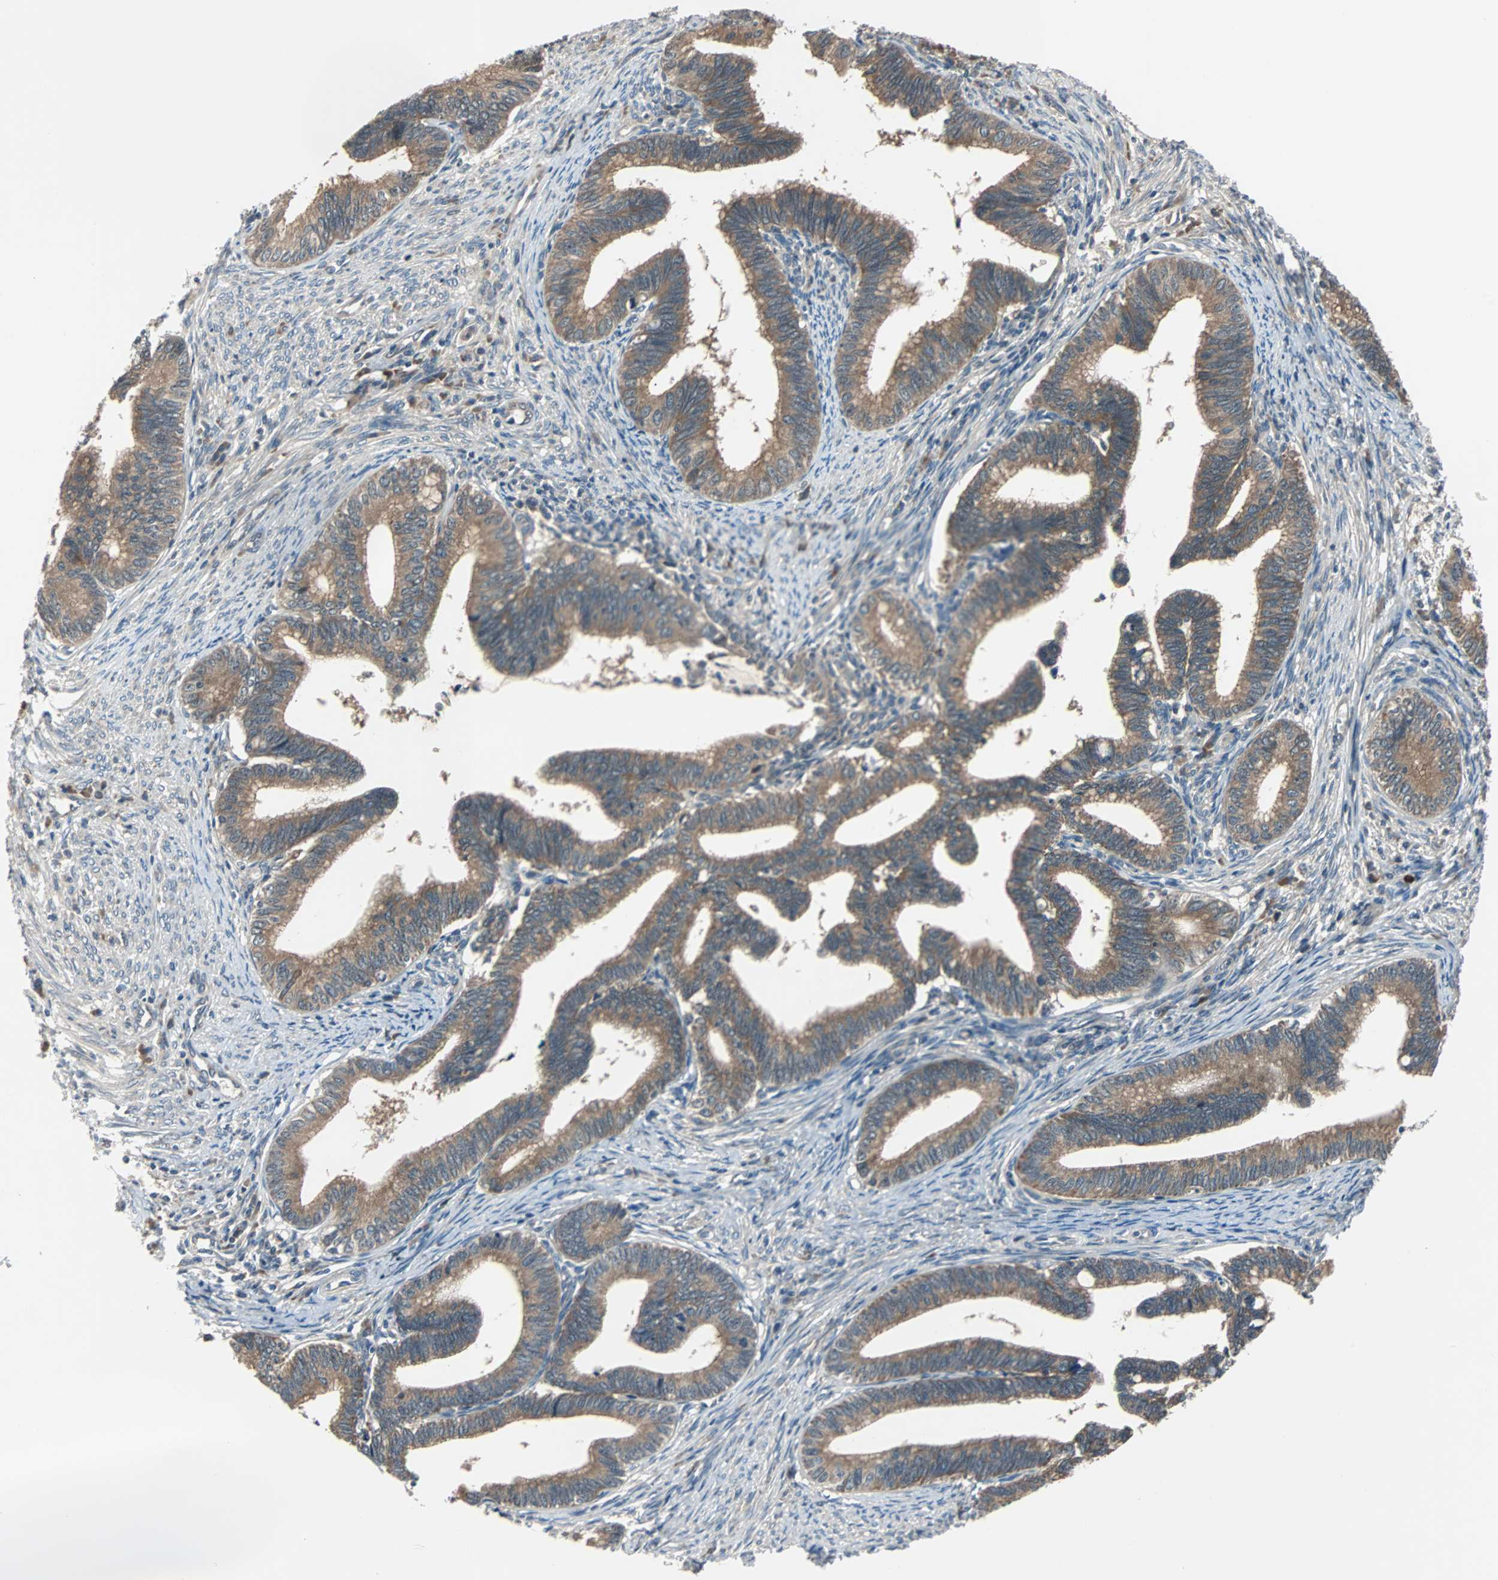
{"staining": {"intensity": "weak", "quantity": ">75%", "location": "cytoplasmic/membranous"}, "tissue": "cervical cancer", "cell_type": "Tumor cells", "image_type": "cancer", "snomed": [{"axis": "morphology", "description": "Adenocarcinoma, NOS"}, {"axis": "topography", "description": "Cervix"}], "caption": "IHC of human adenocarcinoma (cervical) exhibits low levels of weak cytoplasmic/membranous staining in about >75% of tumor cells.", "gene": "ARF1", "patient": {"sex": "female", "age": 36}}